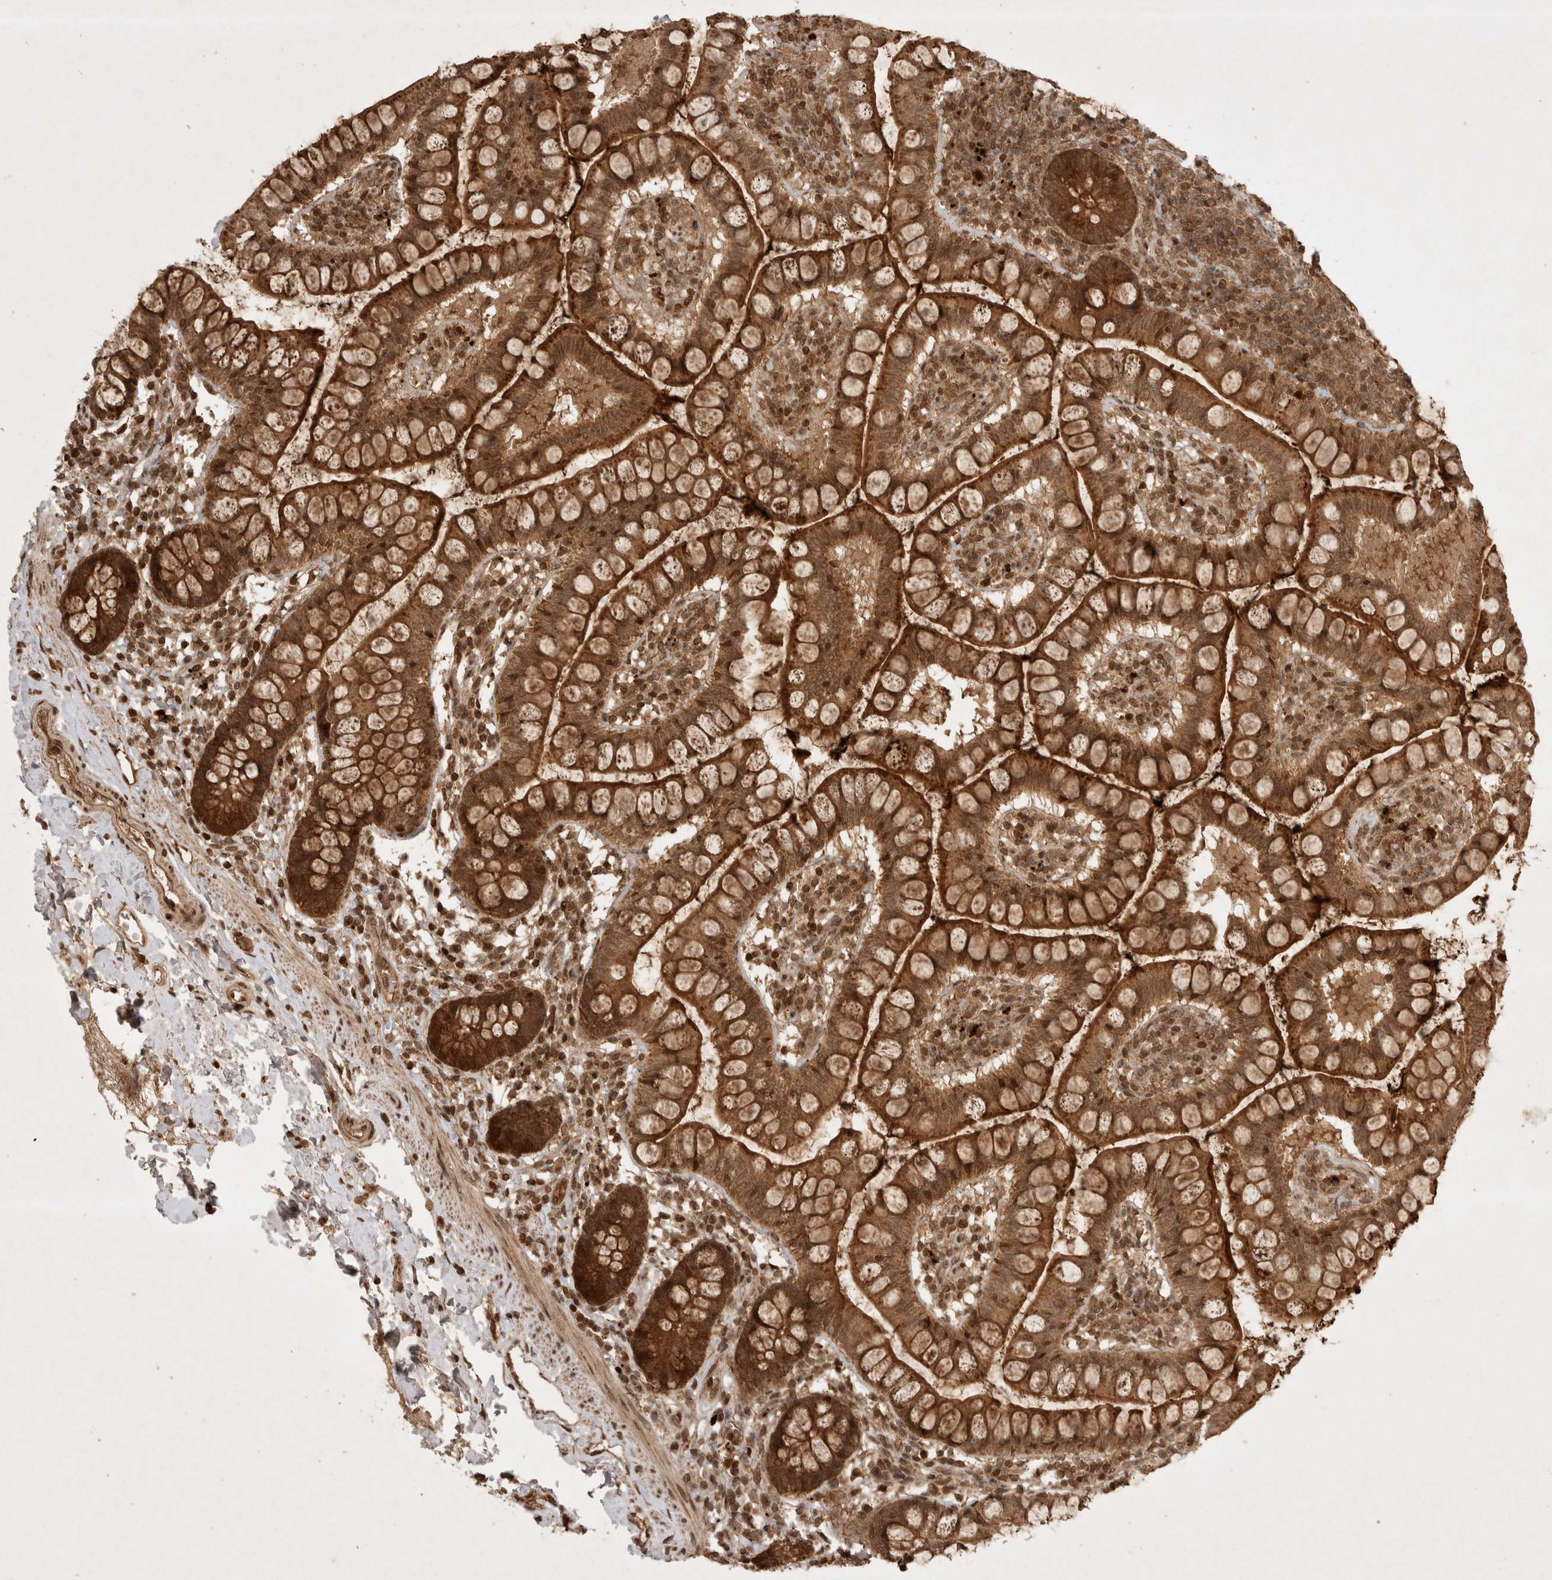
{"staining": {"intensity": "strong", "quantity": ">75%", "location": "cytoplasmic/membranous"}, "tissue": "small intestine", "cell_type": "Glandular cells", "image_type": "normal", "snomed": [{"axis": "morphology", "description": "Normal tissue, NOS"}, {"axis": "topography", "description": "Small intestine"}], "caption": "Protein analysis of normal small intestine demonstrates strong cytoplasmic/membranous positivity in approximately >75% of glandular cells.", "gene": "FAM221A", "patient": {"sex": "female", "age": 84}}